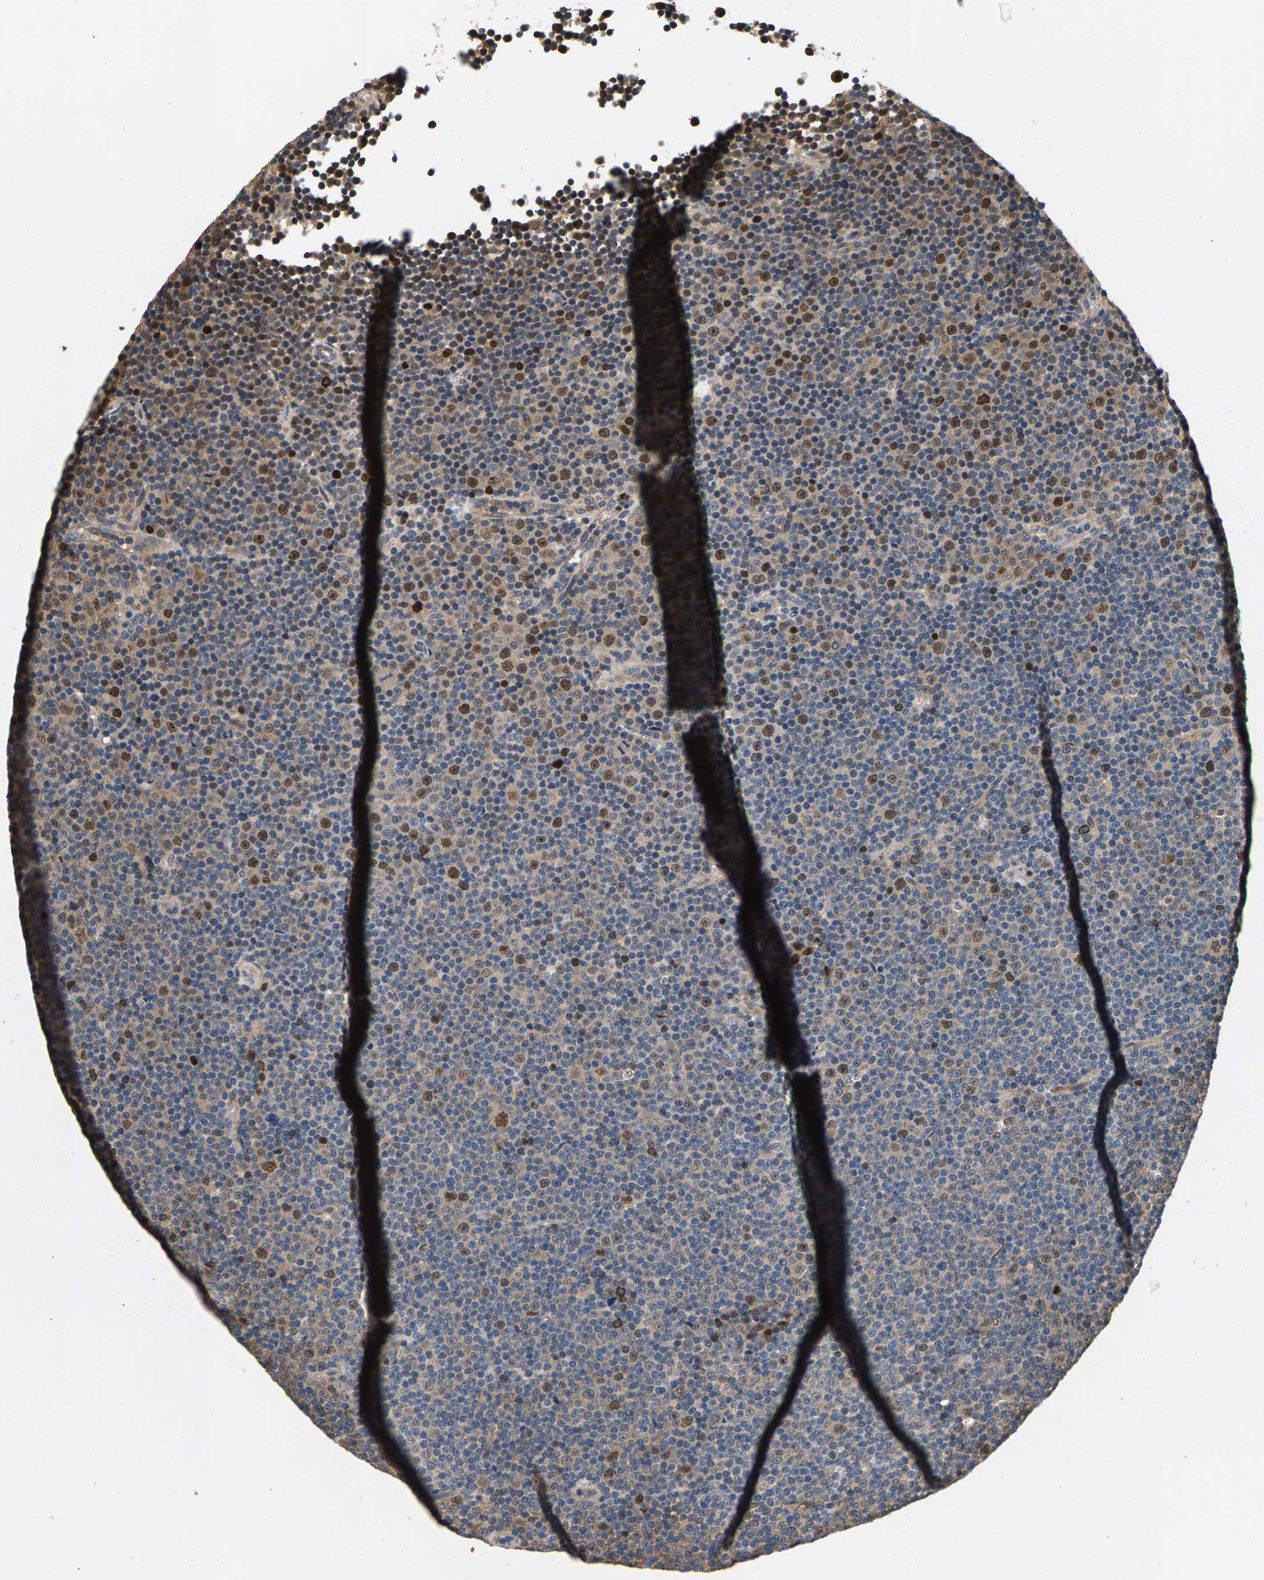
{"staining": {"intensity": "moderate", "quantity": "25%-75%", "location": "nuclear"}, "tissue": "lymphoma", "cell_type": "Tumor cells", "image_type": "cancer", "snomed": [{"axis": "morphology", "description": "Malignant lymphoma, non-Hodgkin's type, Low grade"}, {"axis": "topography", "description": "Lymph node"}], "caption": "Immunohistochemical staining of lymphoma shows moderate nuclear protein expression in about 25%-75% of tumor cells. (DAB (3,3'-diaminobenzidine) IHC, brown staining for protein, blue staining for nuclei).", "gene": "FAM78A", "patient": {"sex": "female", "age": 67}}